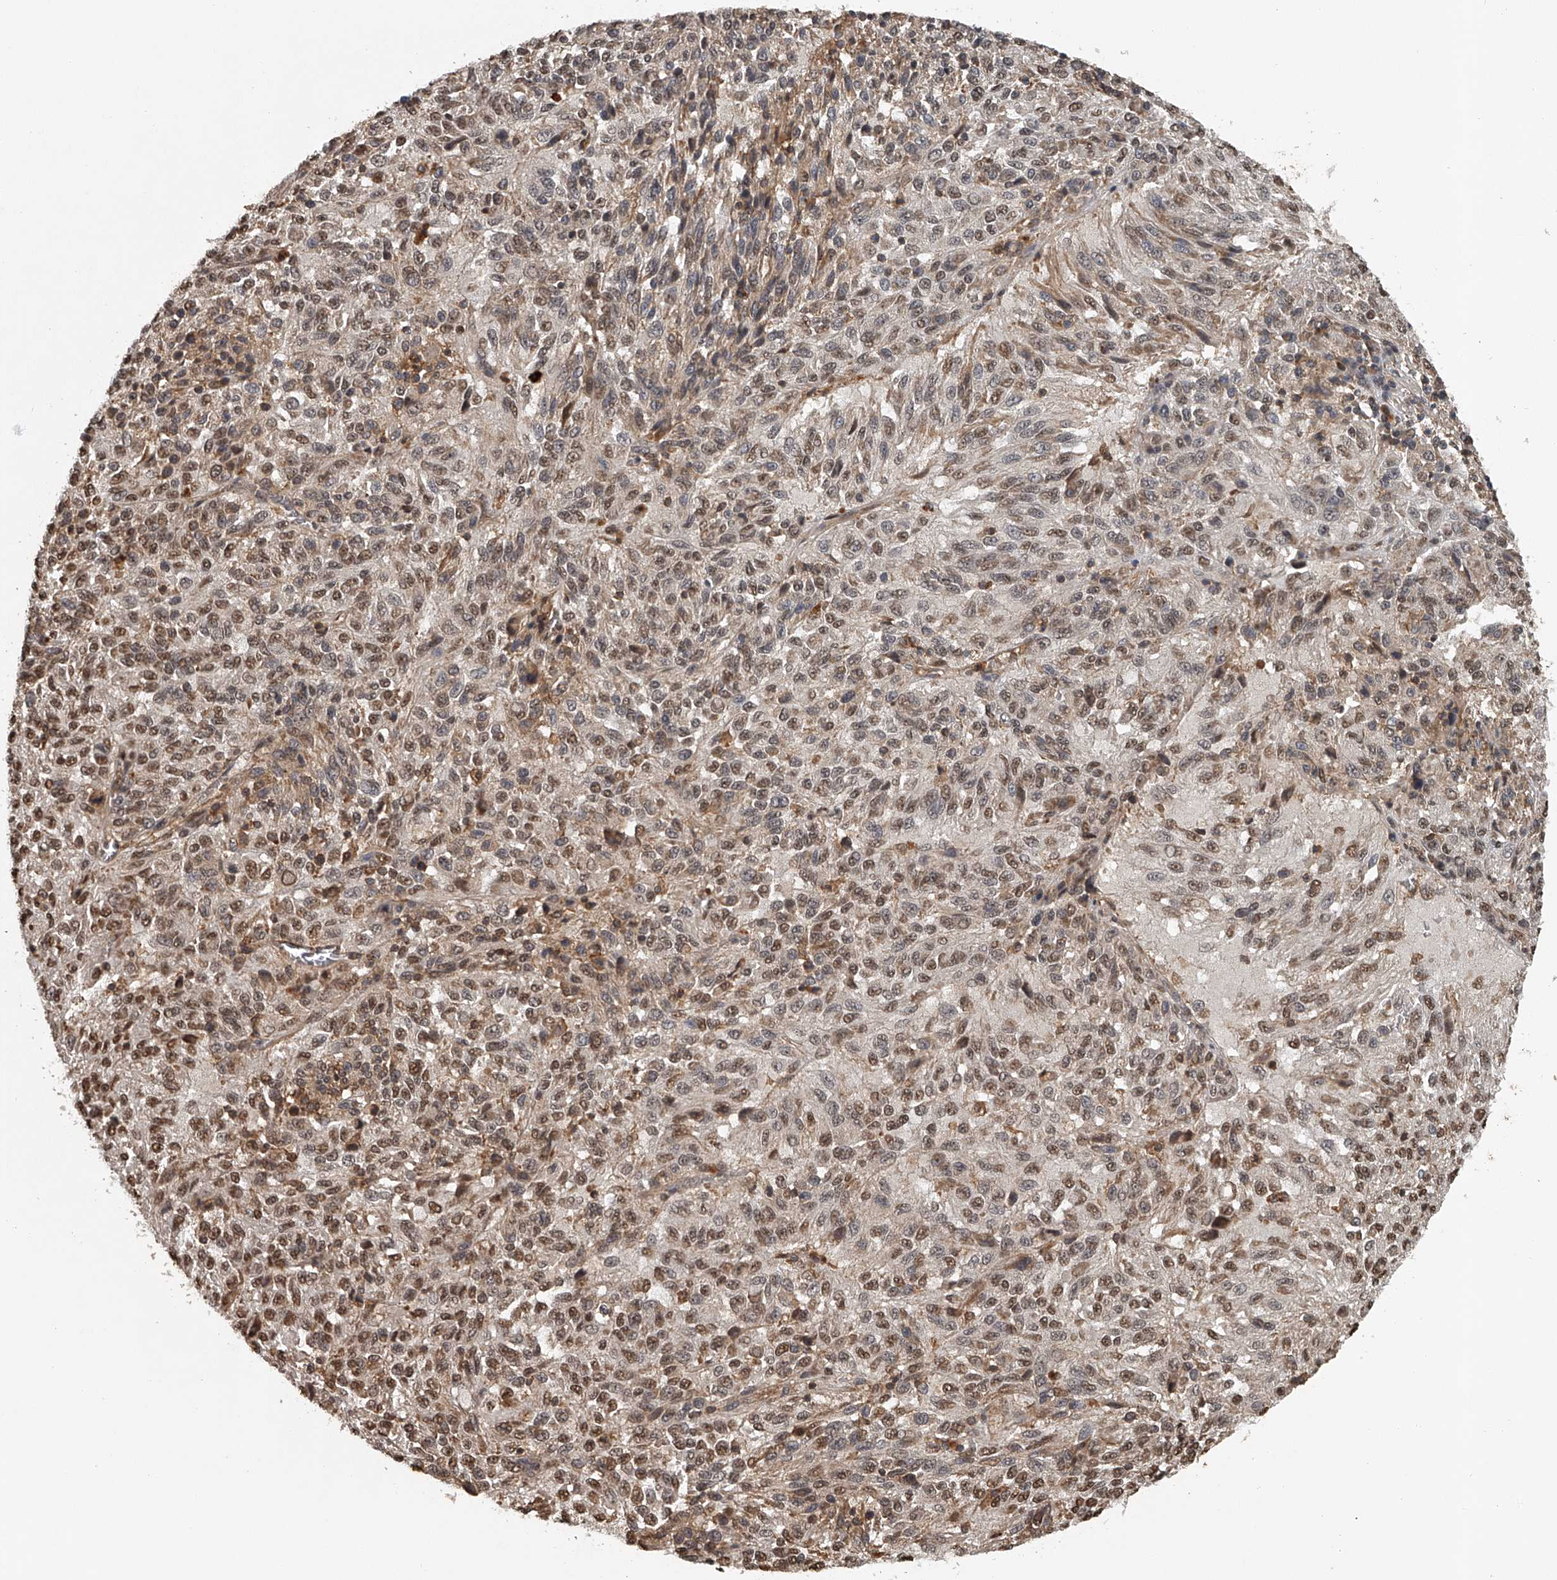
{"staining": {"intensity": "moderate", "quantity": ">75%", "location": "nuclear"}, "tissue": "melanoma", "cell_type": "Tumor cells", "image_type": "cancer", "snomed": [{"axis": "morphology", "description": "Malignant melanoma, Metastatic site"}, {"axis": "topography", "description": "Lung"}], "caption": "Immunohistochemical staining of human melanoma demonstrates medium levels of moderate nuclear protein positivity in approximately >75% of tumor cells.", "gene": "PLEKHG1", "patient": {"sex": "male", "age": 64}}